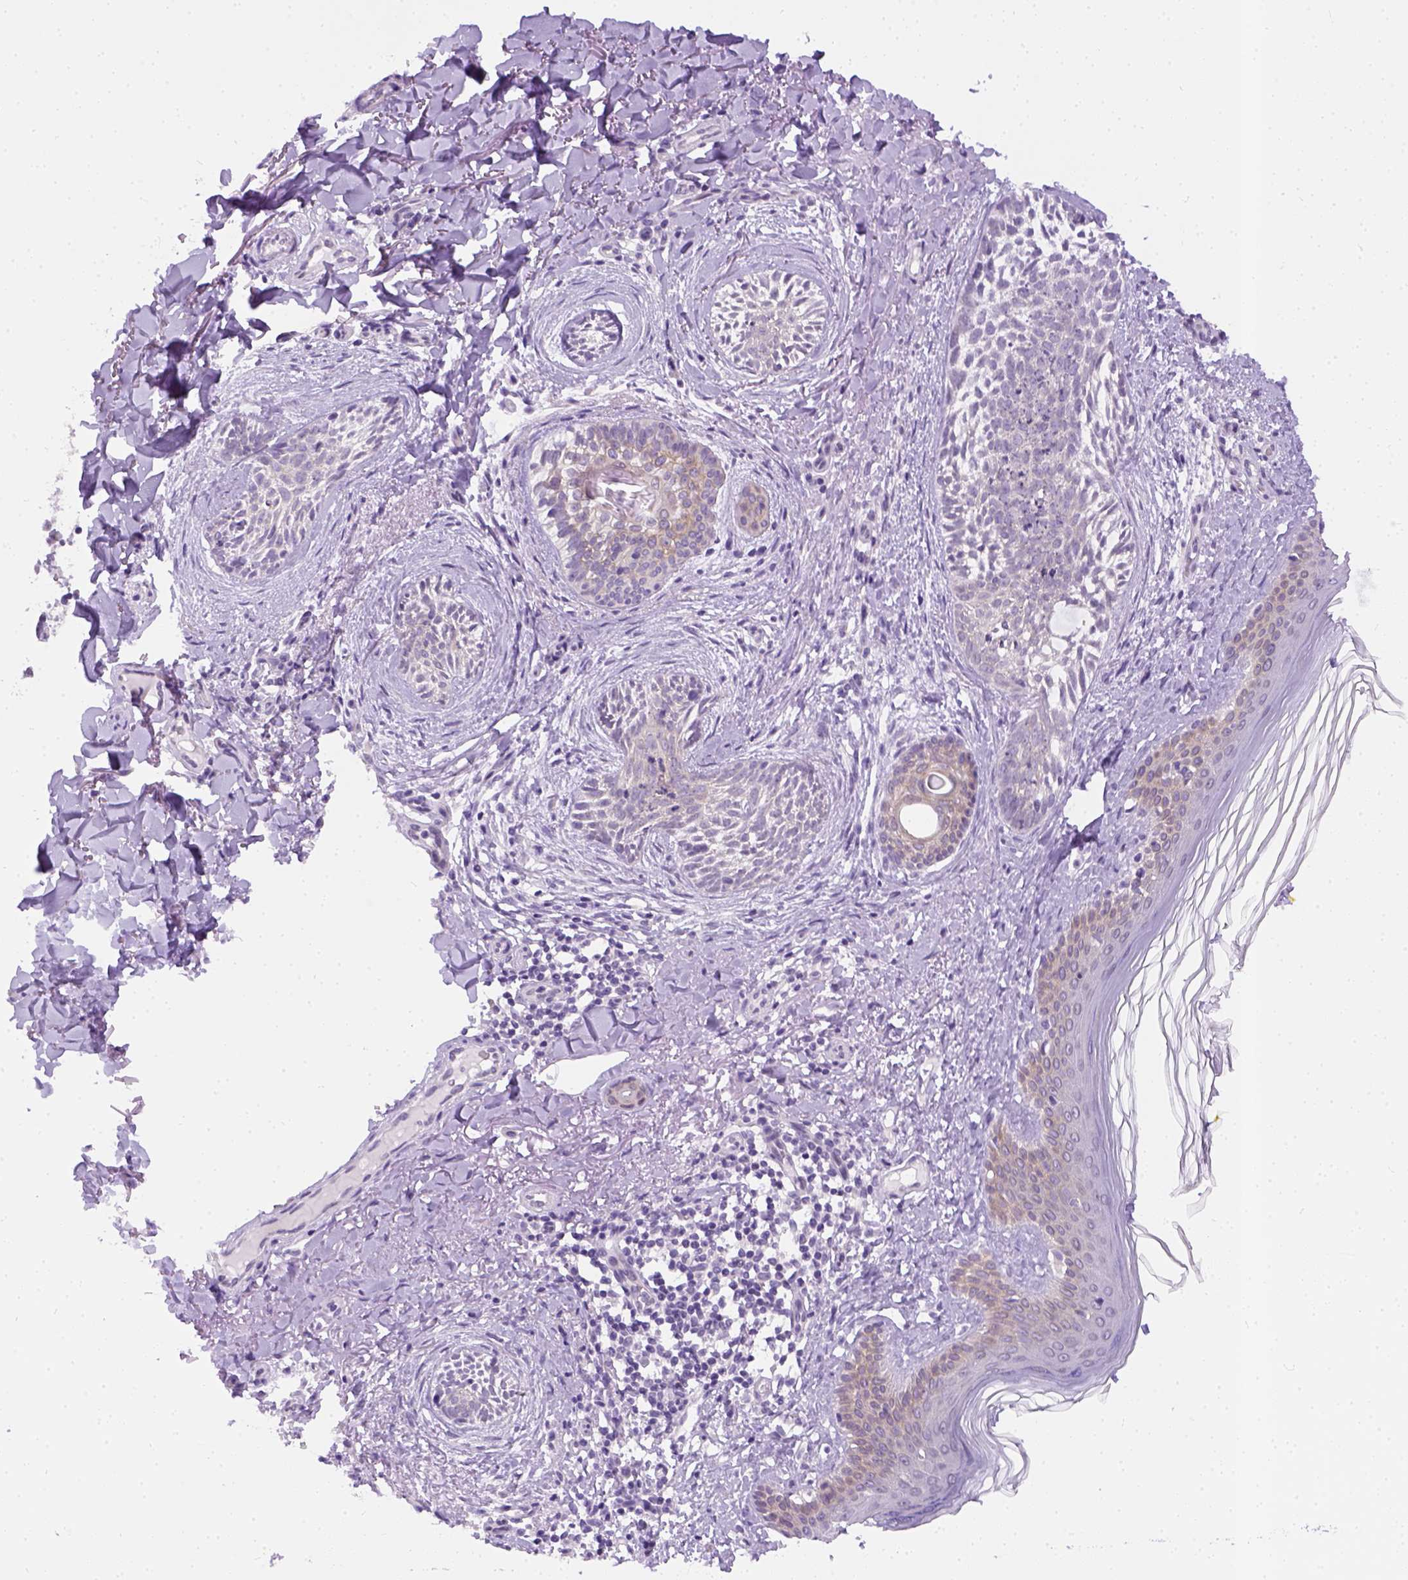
{"staining": {"intensity": "negative", "quantity": "none", "location": "none"}, "tissue": "skin cancer", "cell_type": "Tumor cells", "image_type": "cancer", "snomed": [{"axis": "morphology", "description": "Basal cell carcinoma"}, {"axis": "topography", "description": "Skin"}], "caption": "The immunohistochemistry (IHC) image has no significant expression in tumor cells of skin cancer tissue. The staining was performed using DAB (3,3'-diaminobenzidine) to visualize the protein expression in brown, while the nuclei were stained in blue with hematoxylin (Magnification: 20x).", "gene": "FAM184B", "patient": {"sex": "female", "age": 68}}